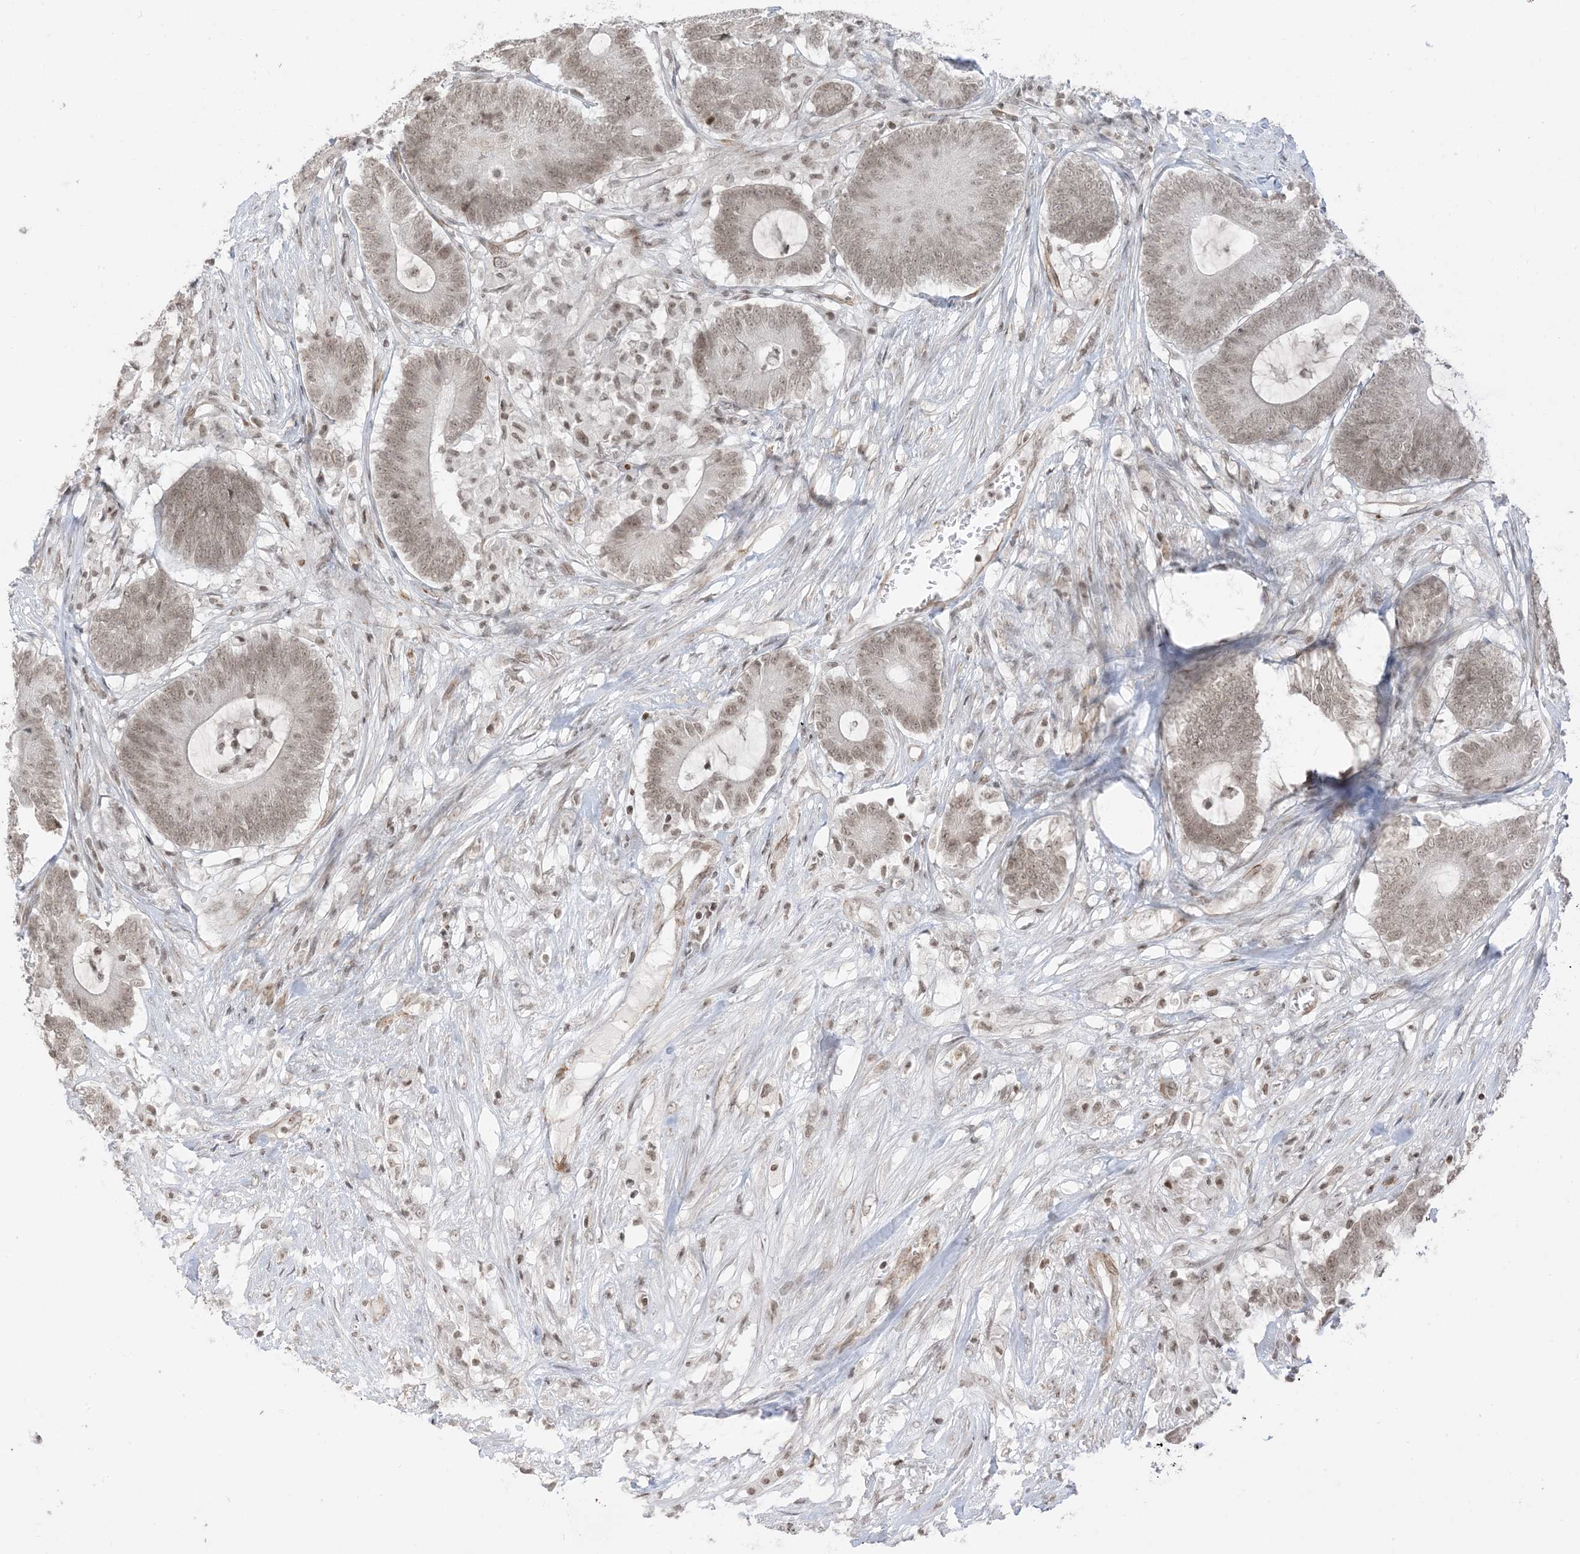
{"staining": {"intensity": "weak", "quantity": ">75%", "location": "nuclear"}, "tissue": "colorectal cancer", "cell_type": "Tumor cells", "image_type": "cancer", "snomed": [{"axis": "morphology", "description": "Adenocarcinoma, NOS"}, {"axis": "topography", "description": "Colon"}], "caption": "DAB immunohistochemical staining of human colorectal cancer (adenocarcinoma) exhibits weak nuclear protein expression in approximately >75% of tumor cells. Using DAB (3,3'-diaminobenzidine) (brown) and hematoxylin (blue) stains, captured at high magnification using brightfield microscopy.", "gene": "METAP1D", "patient": {"sex": "female", "age": 84}}